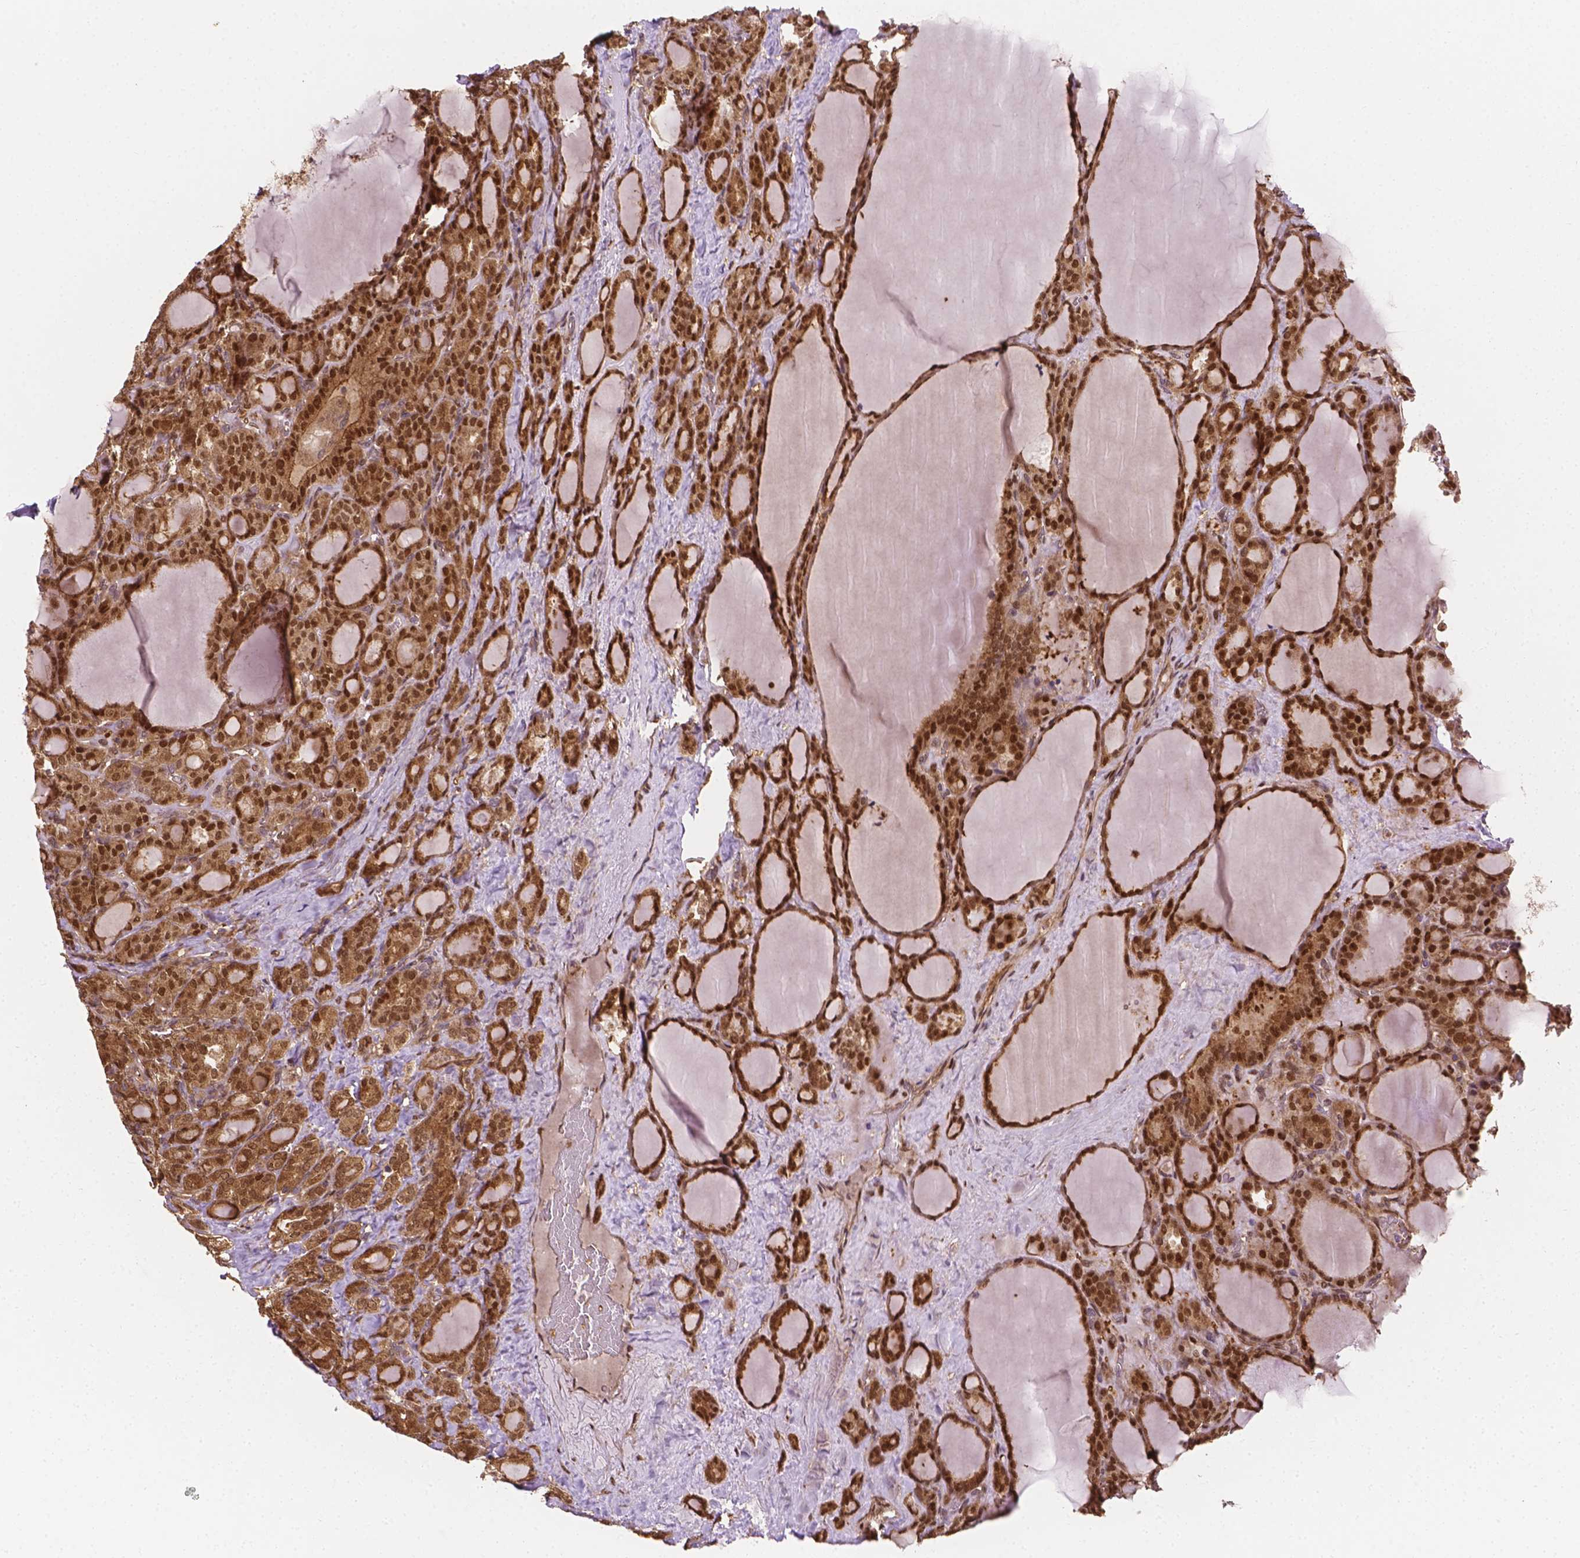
{"staining": {"intensity": "moderate", "quantity": ">75%", "location": "cytoplasmic/membranous,nuclear"}, "tissue": "thyroid cancer", "cell_type": "Tumor cells", "image_type": "cancer", "snomed": [{"axis": "morphology", "description": "Normal tissue, NOS"}, {"axis": "morphology", "description": "Follicular adenoma carcinoma, NOS"}, {"axis": "topography", "description": "Thyroid gland"}], "caption": "Tumor cells demonstrate medium levels of moderate cytoplasmic/membranous and nuclear staining in about >75% of cells in human thyroid cancer. (Stains: DAB (3,3'-diaminobenzidine) in brown, nuclei in blue, Microscopy: brightfield microscopy at high magnification).", "gene": "YAP1", "patient": {"sex": "female", "age": 31}}